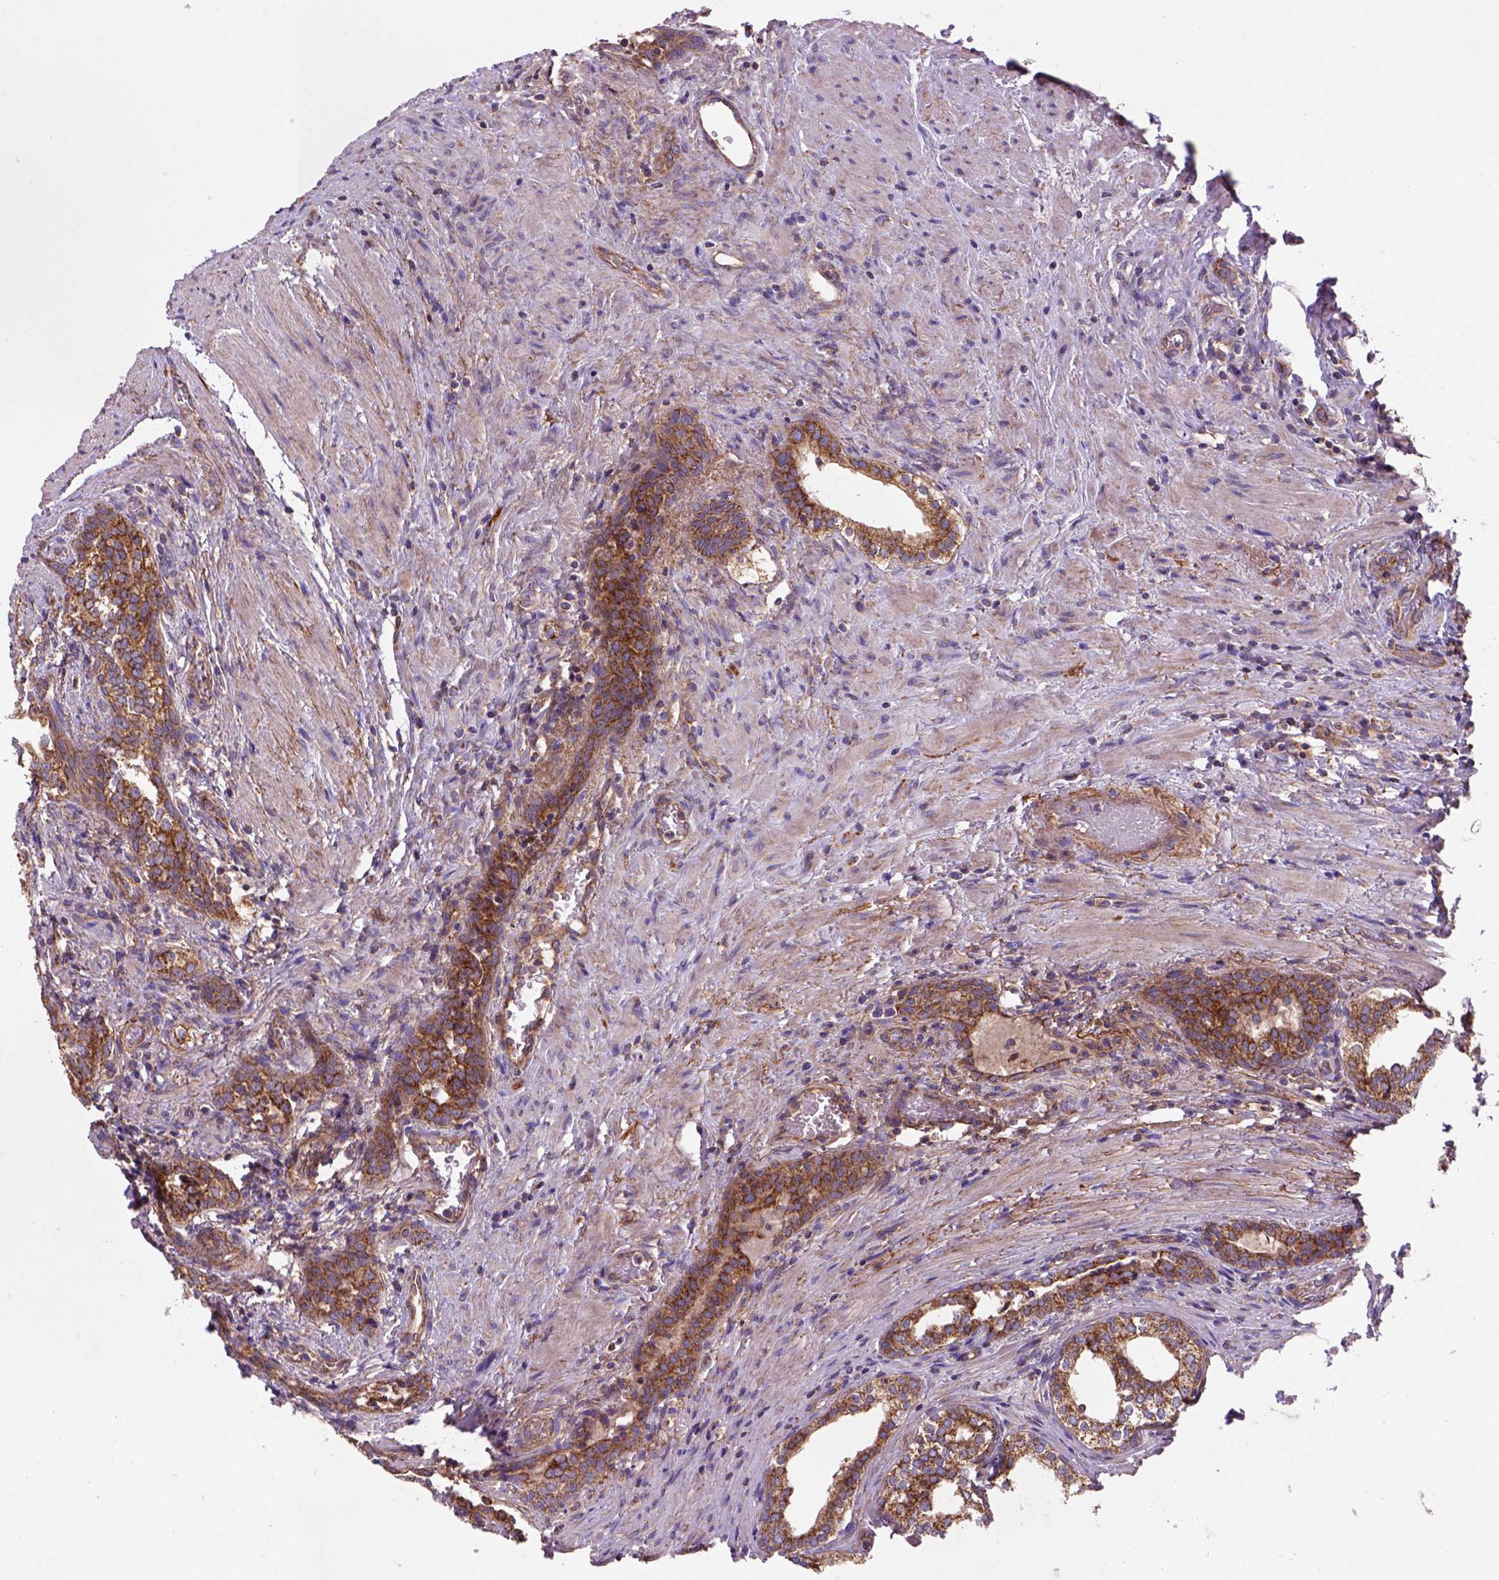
{"staining": {"intensity": "strong", "quantity": "<25%", "location": "cytoplasmic/membranous"}, "tissue": "prostate cancer", "cell_type": "Tumor cells", "image_type": "cancer", "snomed": [{"axis": "morphology", "description": "Adenocarcinoma, NOS"}, {"axis": "morphology", "description": "Adenocarcinoma, High grade"}, {"axis": "topography", "description": "Prostate"}], "caption": "Strong cytoplasmic/membranous staining is seen in about <25% of tumor cells in high-grade adenocarcinoma (prostate).", "gene": "WARS2", "patient": {"sex": "male", "age": 61}}